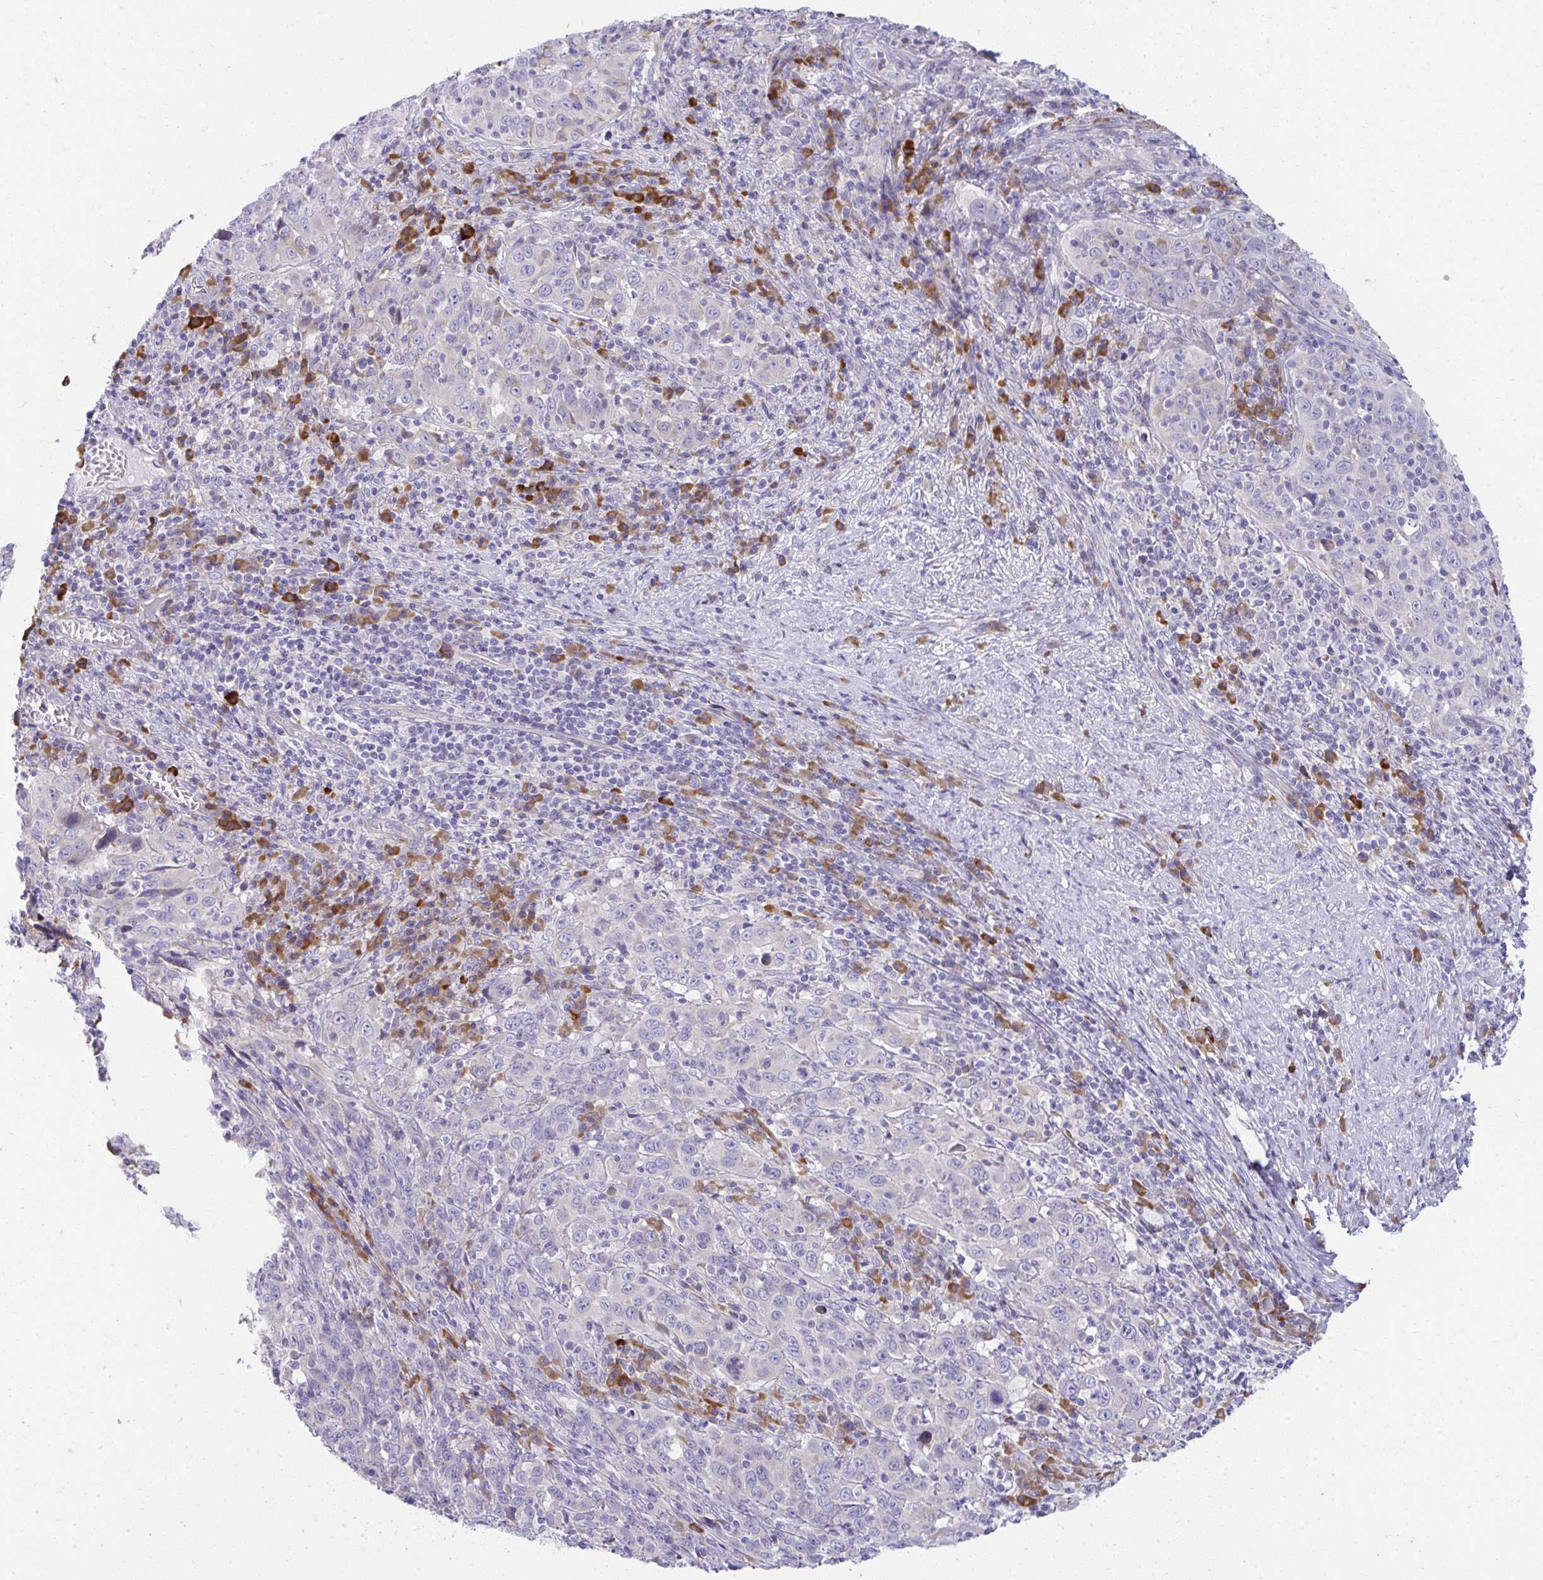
{"staining": {"intensity": "negative", "quantity": "none", "location": "none"}, "tissue": "cervical cancer", "cell_type": "Tumor cells", "image_type": "cancer", "snomed": [{"axis": "morphology", "description": "Squamous cell carcinoma, NOS"}, {"axis": "topography", "description": "Cervix"}], "caption": "Immunohistochemistry of cervical cancer (squamous cell carcinoma) shows no expression in tumor cells.", "gene": "FASLG", "patient": {"sex": "female", "age": 46}}